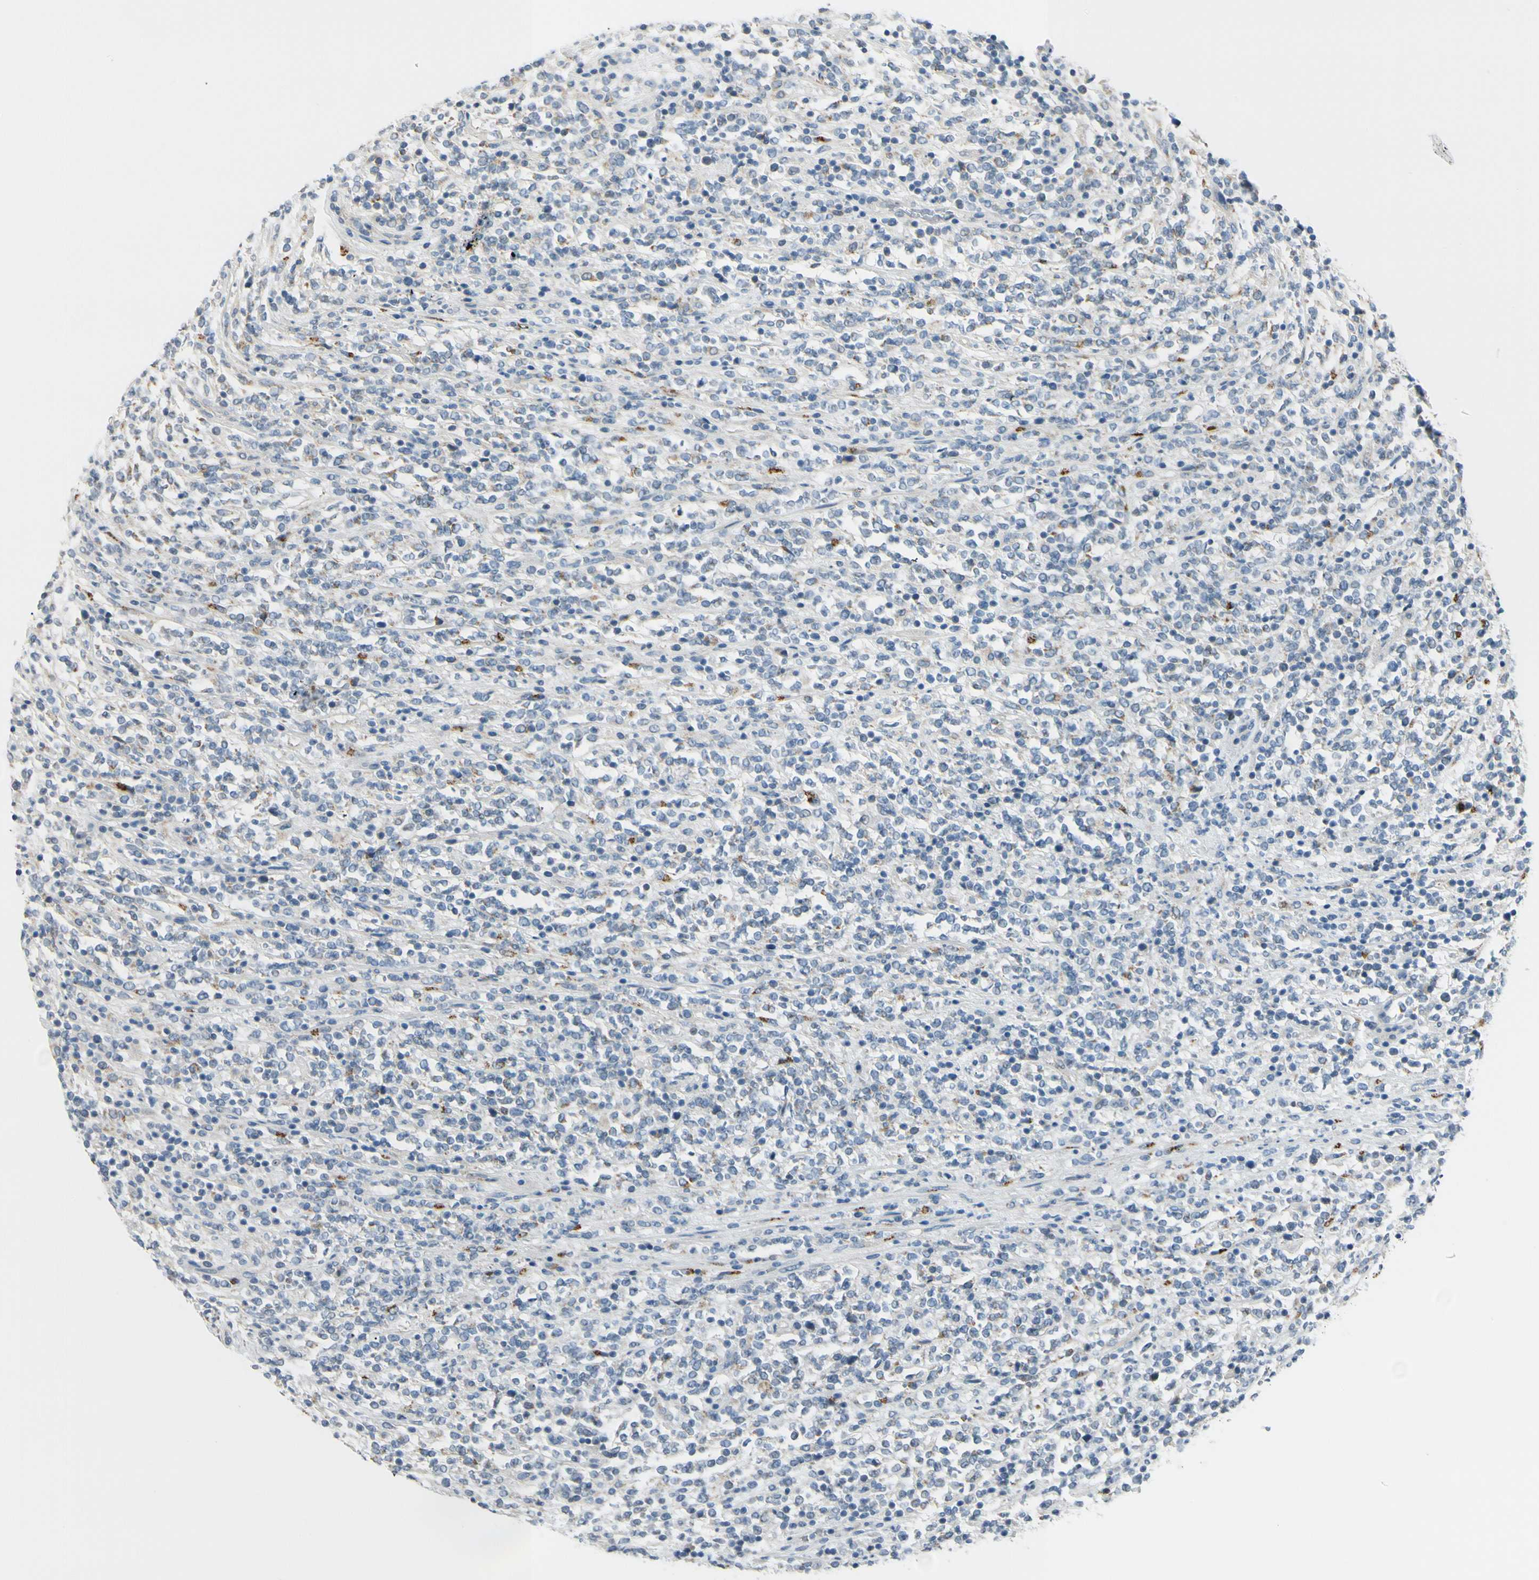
{"staining": {"intensity": "negative", "quantity": "none", "location": "none"}, "tissue": "lymphoma", "cell_type": "Tumor cells", "image_type": "cancer", "snomed": [{"axis": "morphology", "description": "Malignant lymphoma, non-Hodgkin's type, High grade"}, {"axis": "topography", "description": "Soft tissue"}], "caption": "High magnification brightfield microscopy of malignant lymphoma, non-Hodgkin's type (high-grade) stained with DAB (3,3'-diaminobenzidine) (brown) and counterstained with hematoxylin (blue): tumor cells show no significant expression.", "gene": "GALNT5", "patient": {"sex": "male", "age": 18}}